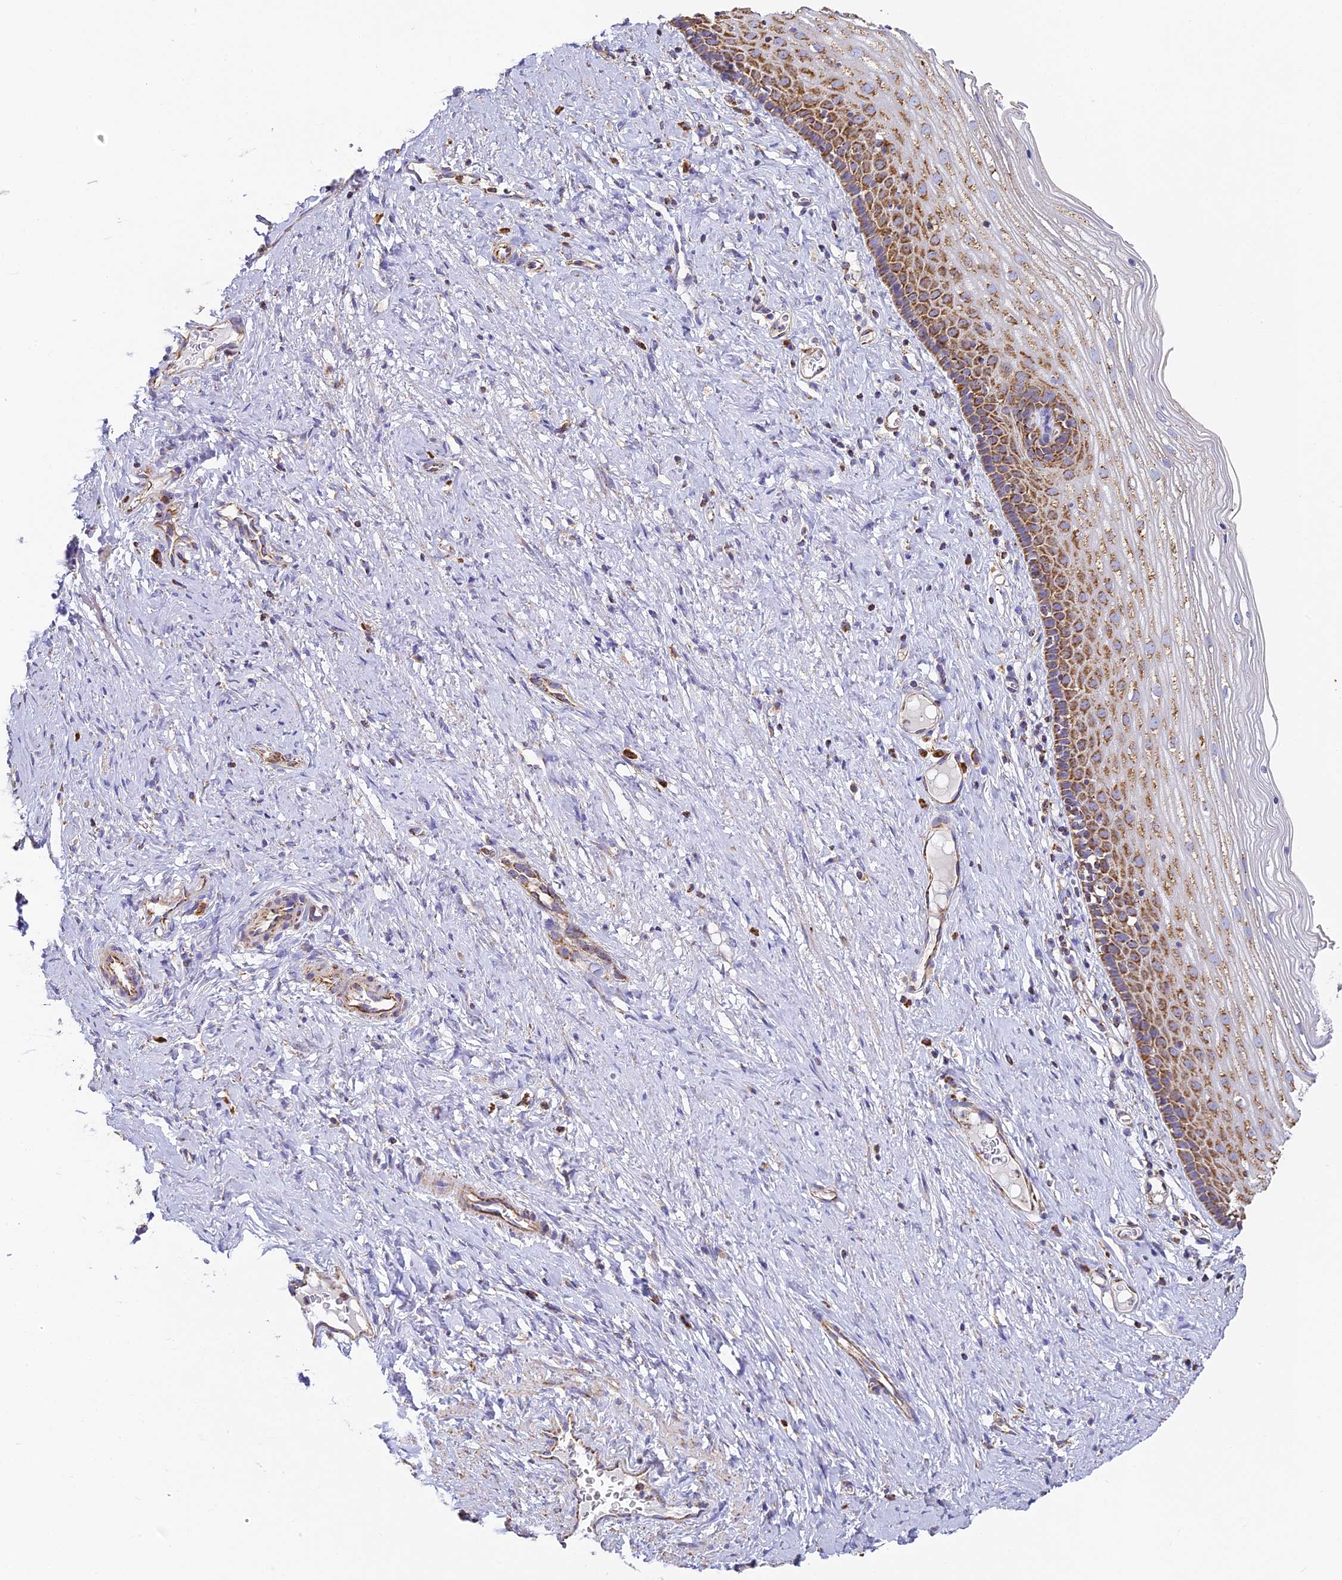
{"staining": {"intensity": "moderate", "quantity": "25%-75%", "location": "cytoplasmic/membranous"}, "tissue": "cervix", "cell_type": "Glandular cells", "image_type": "normal", "snomed": [{"axis": "morphology", "description": "Normal tissue, NOS"}, {"axis": "topography", "description": "Cervix"}], "caption": "Protein analysis of normal cervix exhibits moderate cytoplasmic/membranous staining in approximately 25%-75% of glandular cells. (DAB = brown stain, brightfield microscopy at high magnification).", "gene": "COX6C", "patient": {"sex": "female", "age": 42}}